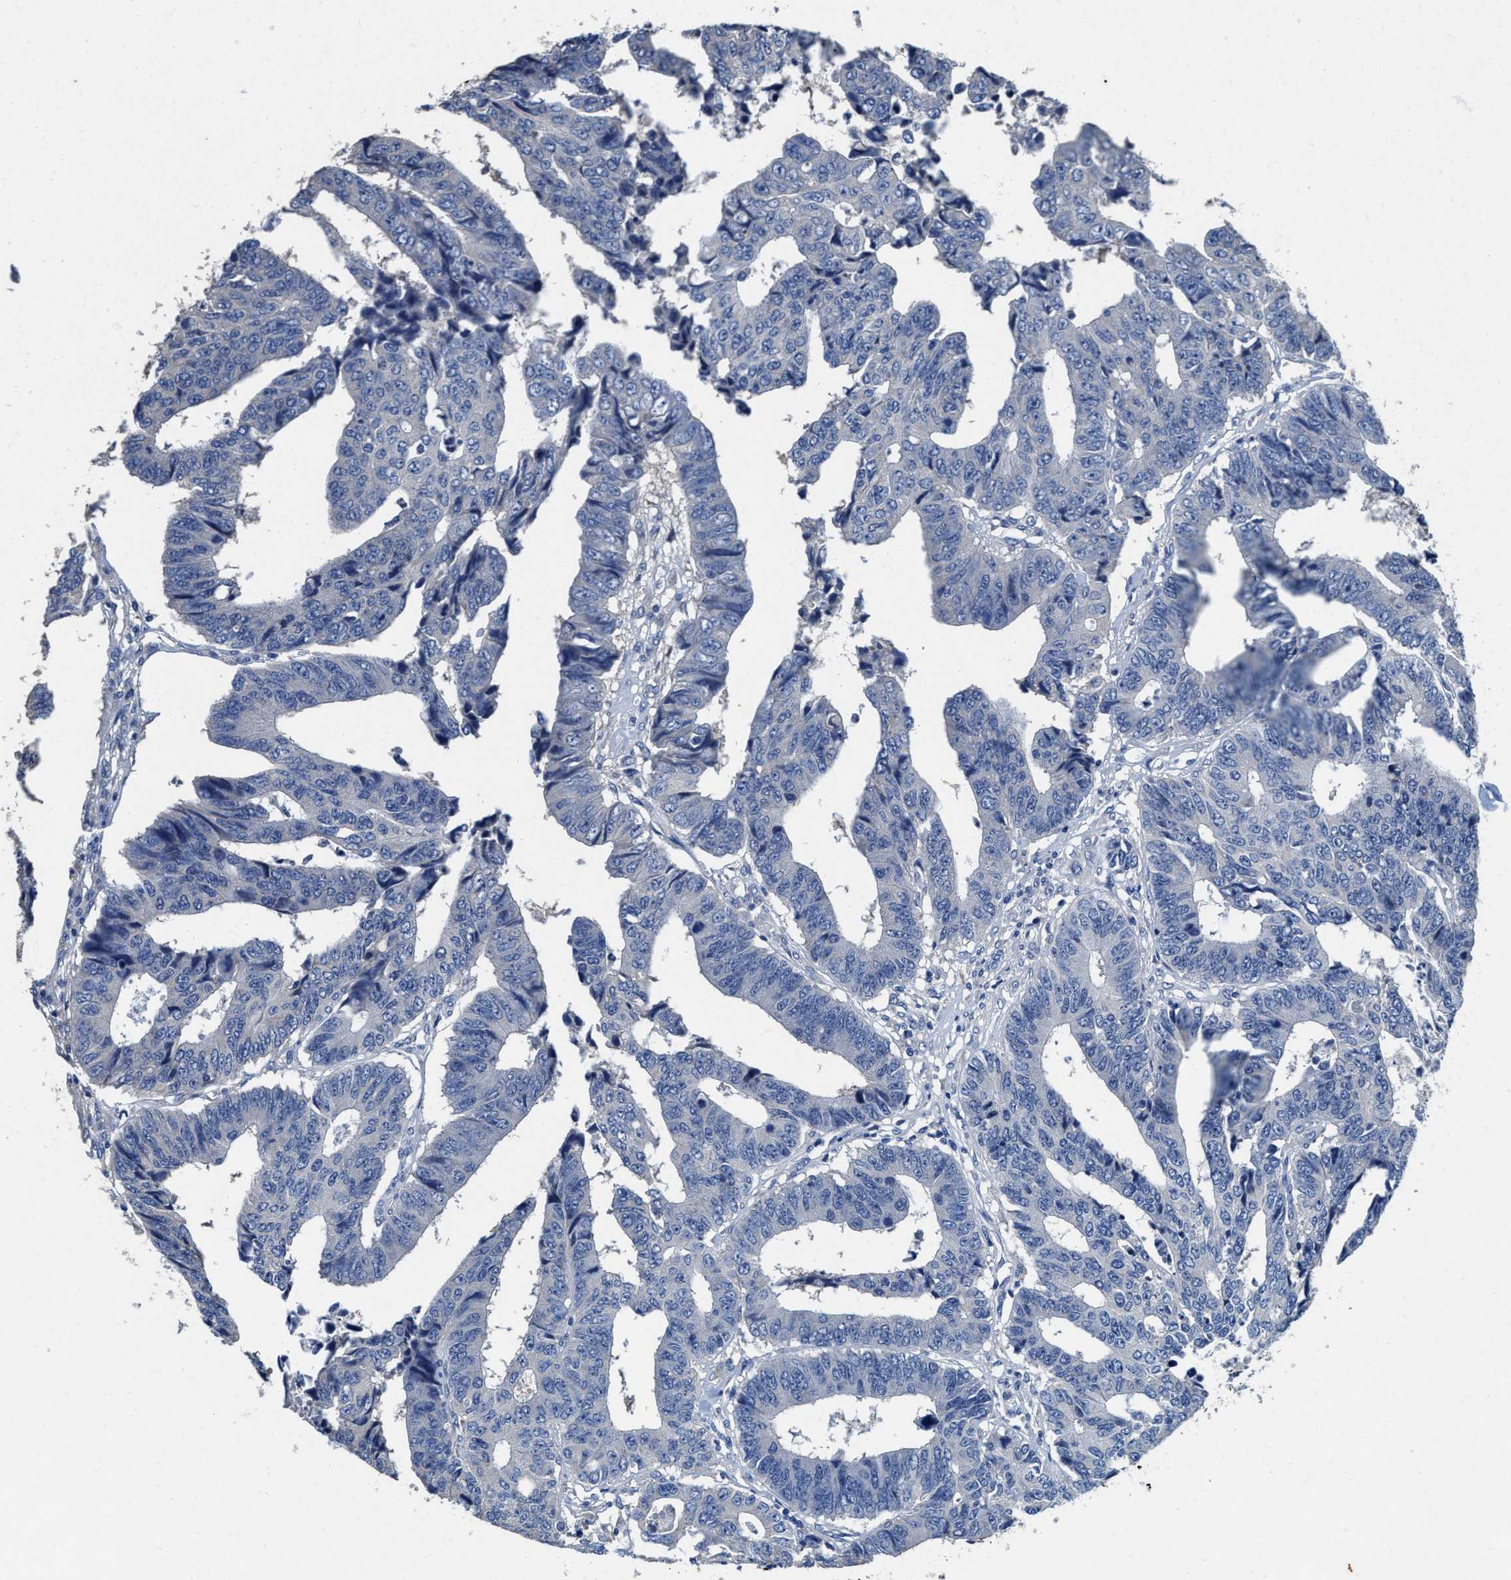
{"staining": {"intensity": "negative", "quantity": "none", "location": "none"}, "tissue": "colorectal cancer", "cell_type": "Tumor cells", "image_type": "cancer", "snomed": [{"axis": "morphology", "description": "Adenocarcinoma, NOS"}, {"axis": "topography", "description": "Rectum"}], "caption": "IHC of colorectal adenocarcinoma exhibits no positivity in tumor cells. Nuclei are stained in blue.", "gene": "PEG10", "patient": {"sex": "male", "age": 84}}